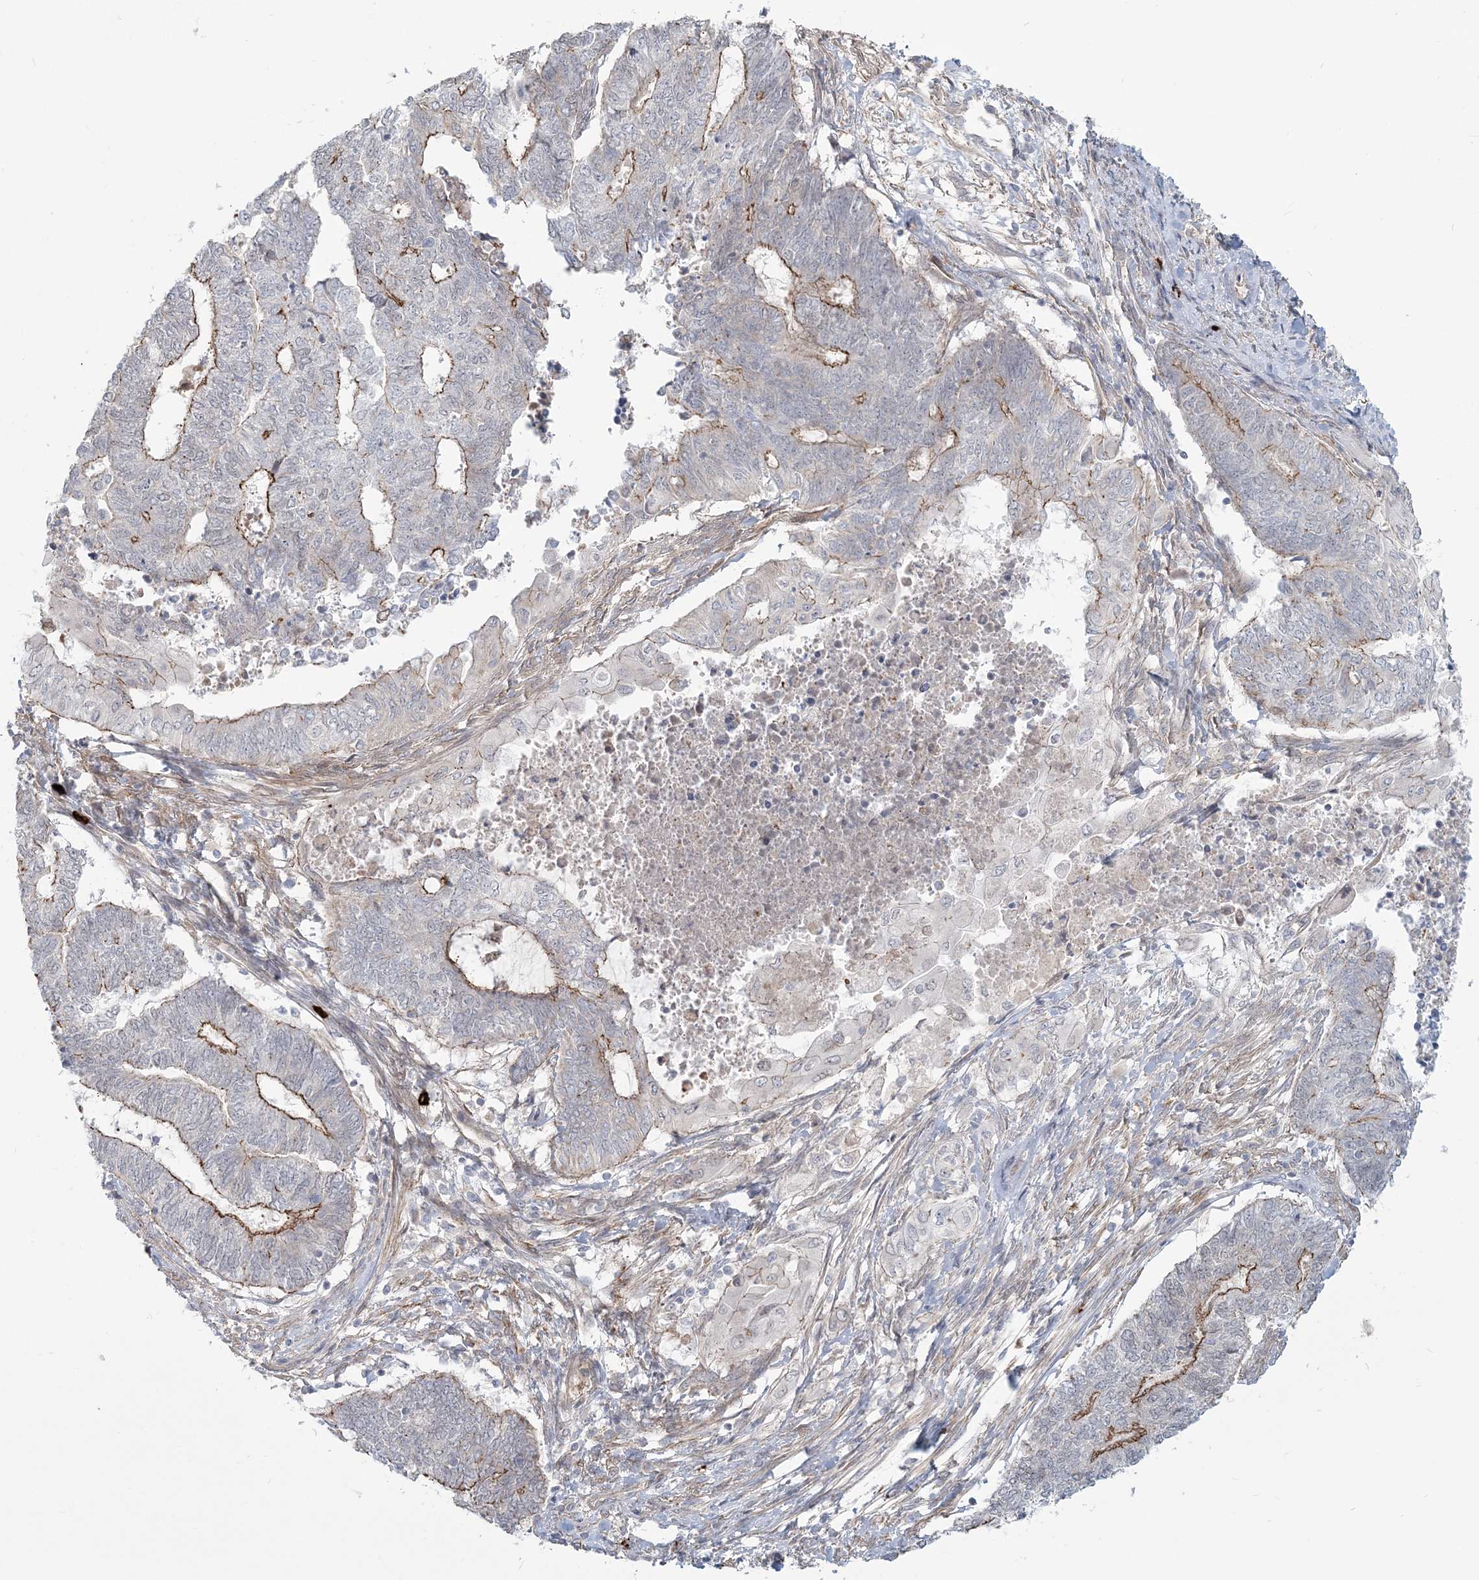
{"staining": {"intensity": "moderate", "quantity": "25%-75%", "location": "cytoplasmic/membranous"}, "tissue": "endometrial cancer", "cell_type": "Tumor cells", "image_type": "cancer", "snomed": [{"axis": "morphology", "description": "Adenocarcinoma, NOS"}, {"axis": "topography", "description": "Uterus"}, {"axis": "topography", "description": "Endometrium"}], "caption": "This is an image of IHC staining of endometrial cancer, which shows moderate positivity in the cytoplasmic/membranous of tumor cells.", "gene": "SH3PXD2A", "patient": {"sex": "female", "age": 70}}